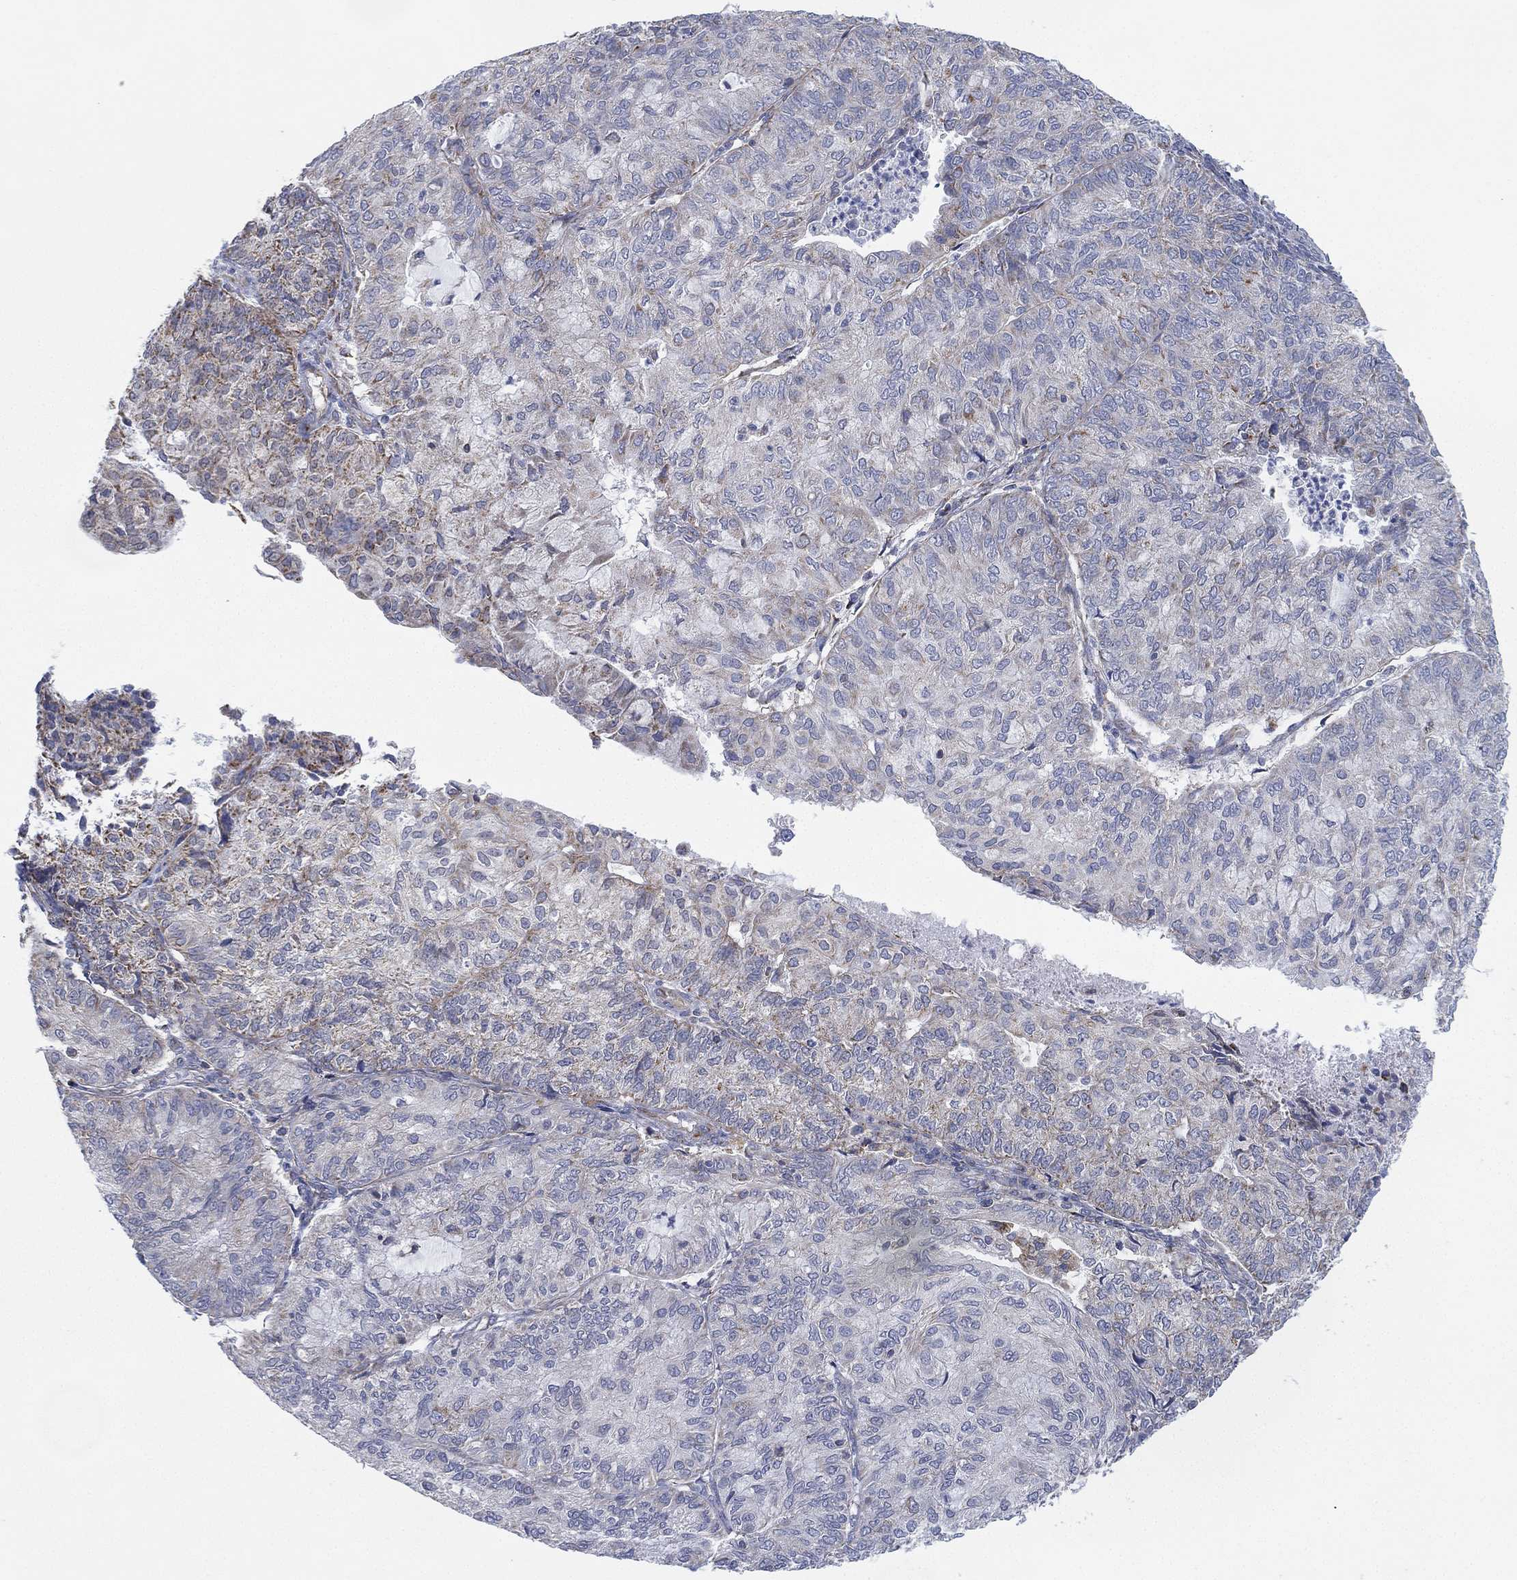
{"staining": {"intensity": "weak", "quantity": "<25%", "location": "cytoplasmic/membranous"}, "tissue": "endometrial cancer", "cell_type": "Tumor cells", "image_type": "cancer", "snomed": [{"axis": "morphology", "description": "Adenocarcinoma, NOS"}, {"axis": "topography", "description": "Endometrium"}], "caption": "The histopathology image demonstrates no significant expression in tumor cells of adenocarcinoma (endometrial).", "gene": "INA", "patient": {"sex": "female", "age": 82}}